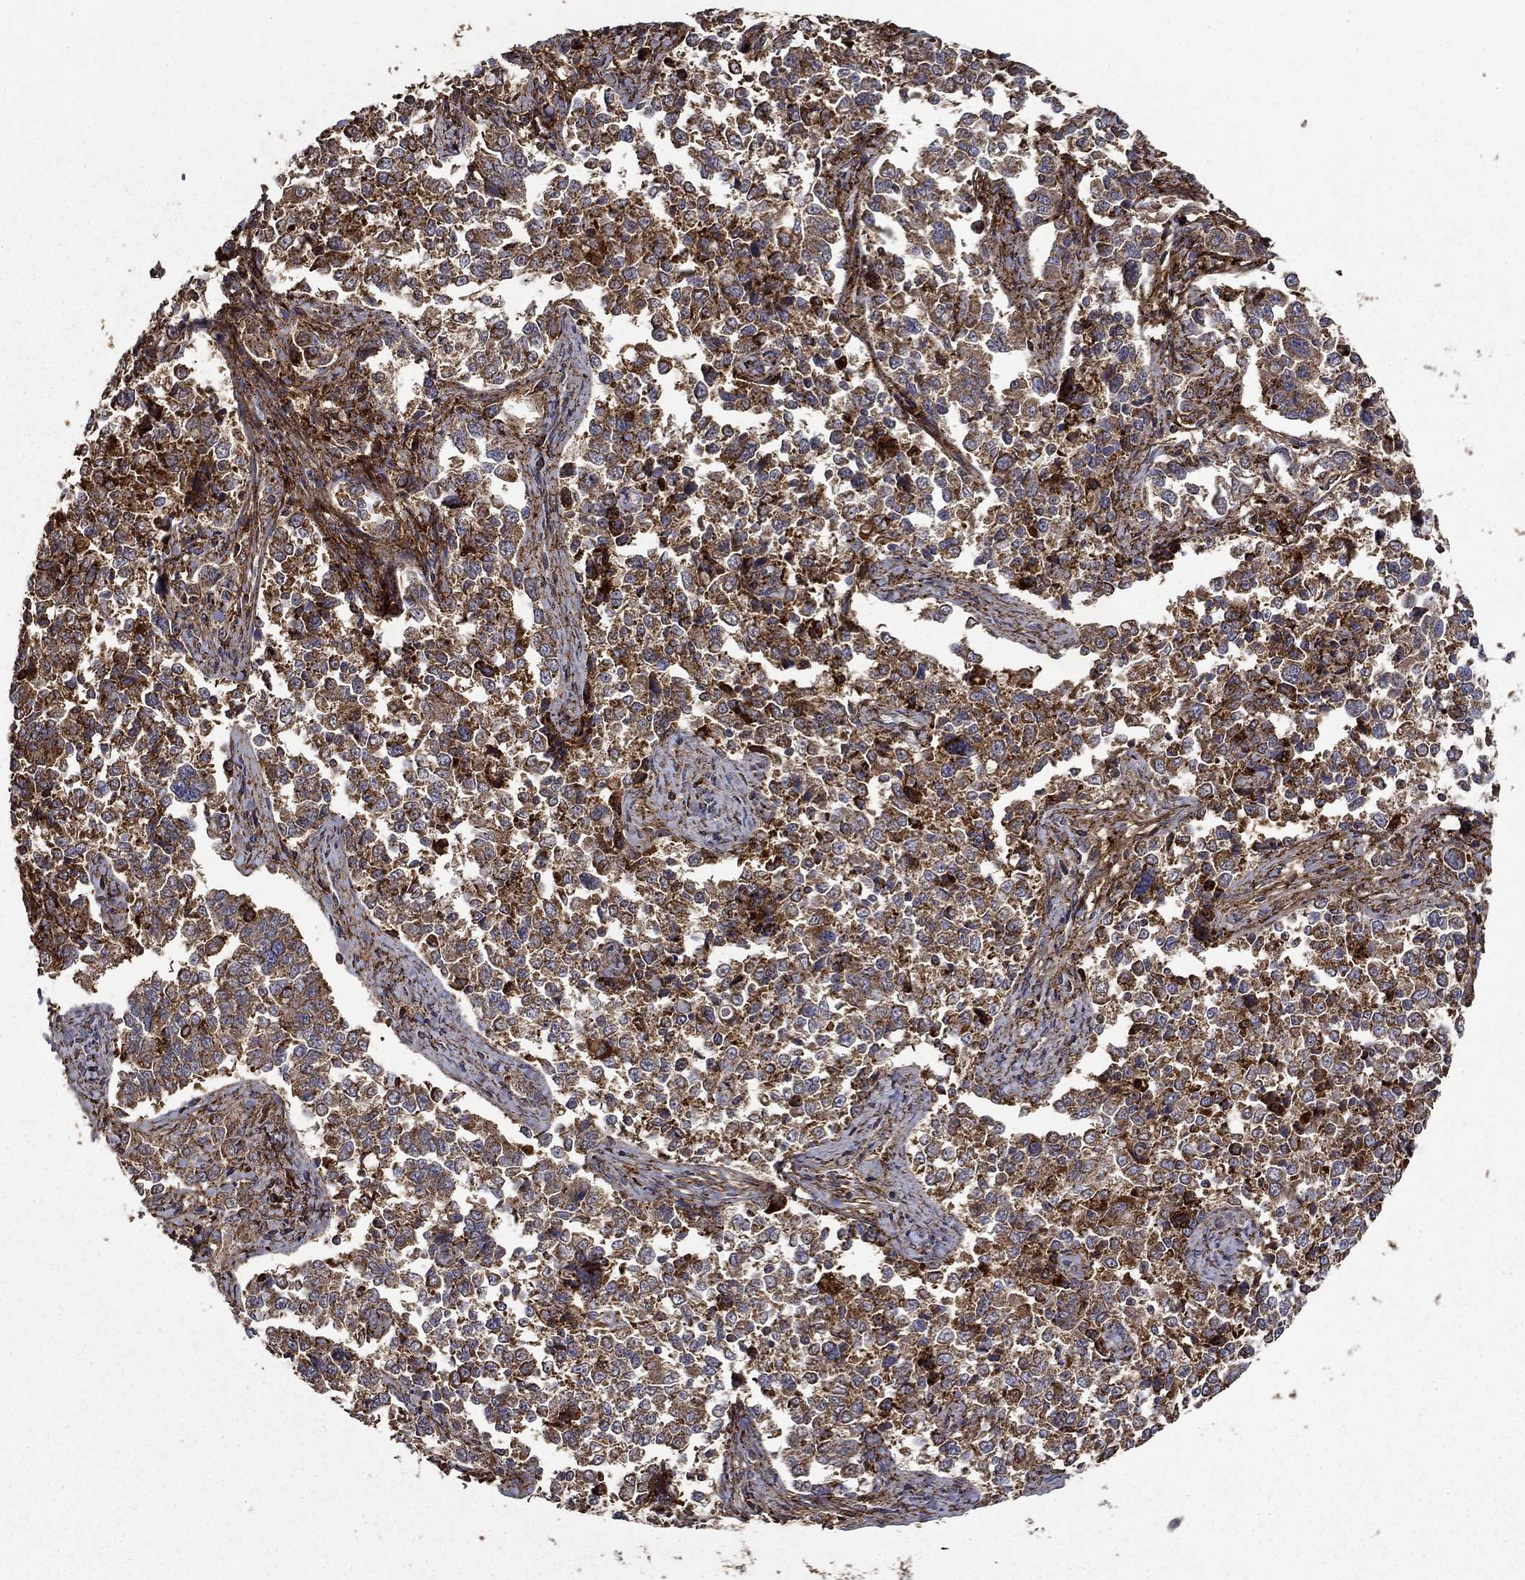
{"staining": {"intensity": "strong", "quantity": ">75%", "location": "cytoplasmic/membranous"}, "tissue": "endometrial cancer", "cell_type": "Tumor cells", "image_type": "cancer", "snomed": [{"axis": "morphology", "description": "Adenocarcinoma, NOS"}, {"axis": "topography", "description": "Endometrium"}], "caption": "The histopathology image exhibits immunohistochemical staining of adenocarcinoma (endometrial). There is strong cytoplasmic/membranous staining is present in approximately >75% of tumor cells. The protein of interest is stained brown, and the nuclei are stained in blue (DAB IHC with brightfield microscopy, high magnification).", "gene": "IFRD1", "patient": {"sex": "female", "age": 43}}